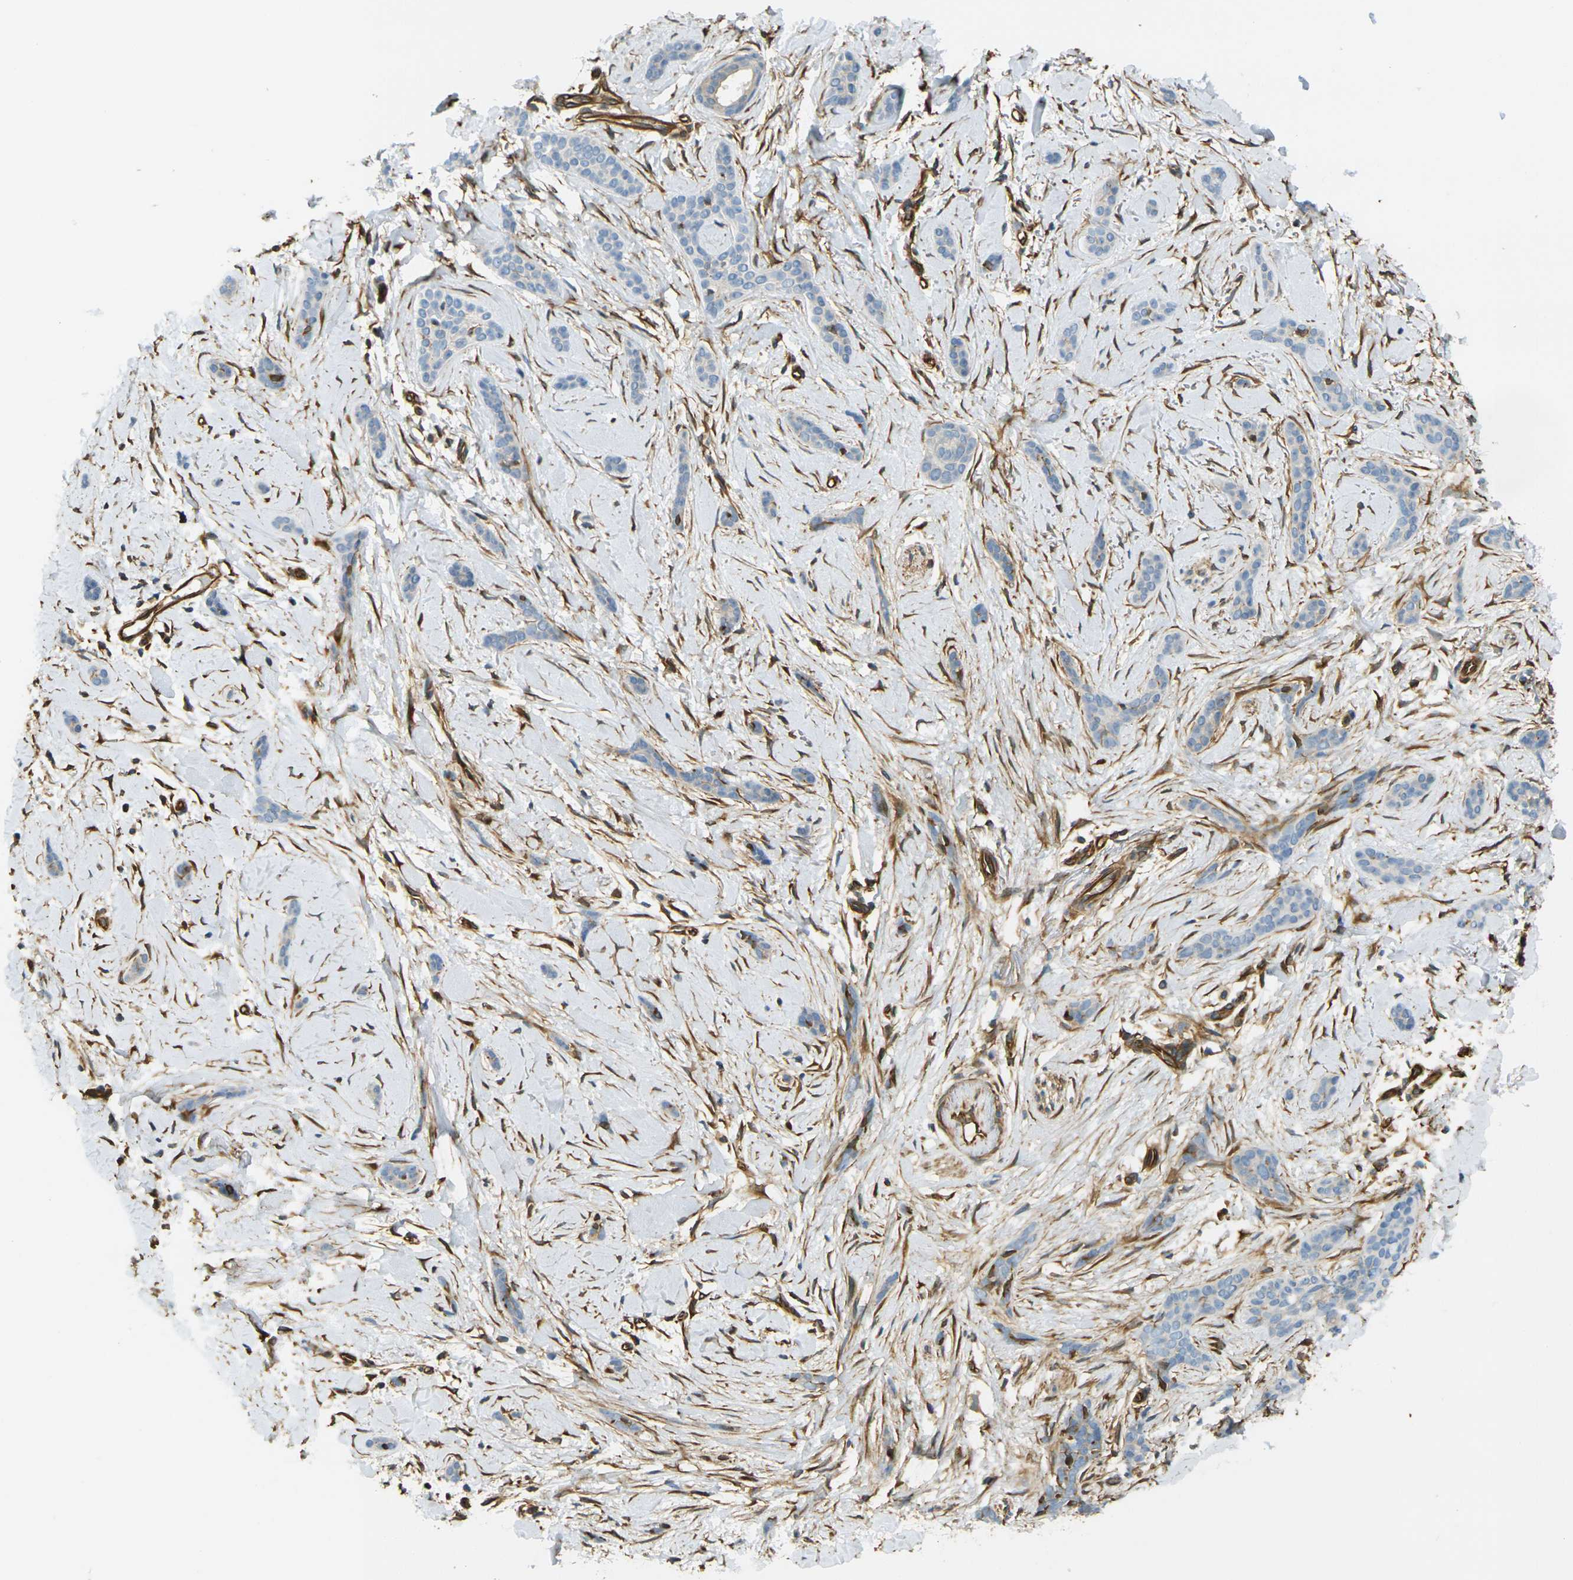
{"staining": {"intensity": "negative", "quantity": "none", "location": "none"}, "tissue": "skin cancer", "cell_type": "Tumor cells", "image_type": "cancer", "snomed": [{"axis": "morphology", "description": "Basal cell carcinoma"}, {"axis": "morphology", "description": "Adnexal tumor, benign"}, {"axis": "topography", "description": "Skin"}], "caption": "The histopathology image reveals no staining of tumor cells in skin basal cell carcinoma. (Stains: DAB immunohistochemistry with hematoxylin counter stain, Microscopy: brightfield microscopy at high magnification).", "gene": "CYTH3", "patient": {"sex": "female", "age": 42}}